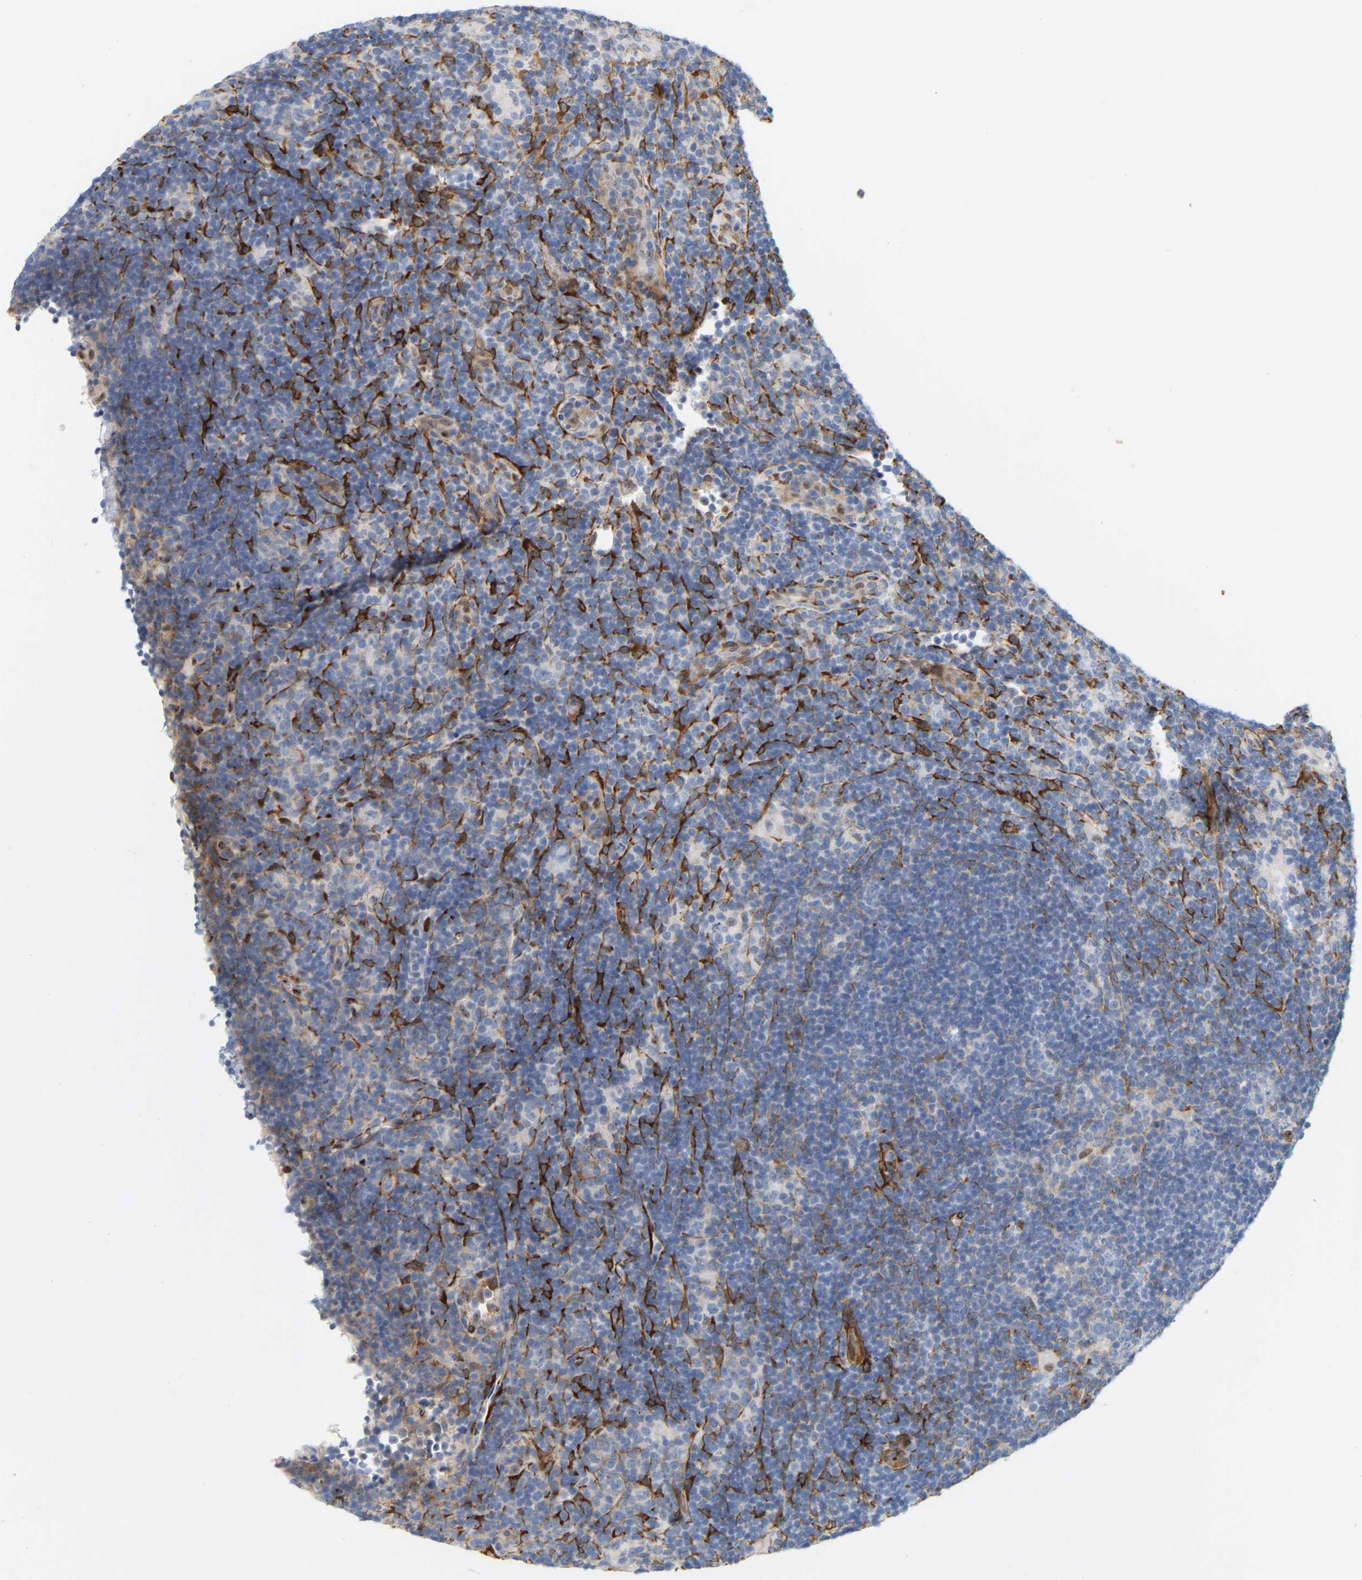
{"staining": {"intensity": "negative", "quantity": "none", "location": "none"}, "tissue": "lymphoma", "cell_type": "Tumor cells", "image_type": "cancer", "snomed": [{"axis": "morphology", "description": "Hodgkin's disease, NOS"}, {"axis": "topography", "description": "Lymph node"}], "caption": "IHC histopathology image of neoplastic tissue: human Hodgkin's disease stained with DAB reveals no significant protein staining in tumor cells. (DAB immunohistochemistry, high magnification).", "gene": "RAPH1", "patient": {"sex": "female", "age": 57}}